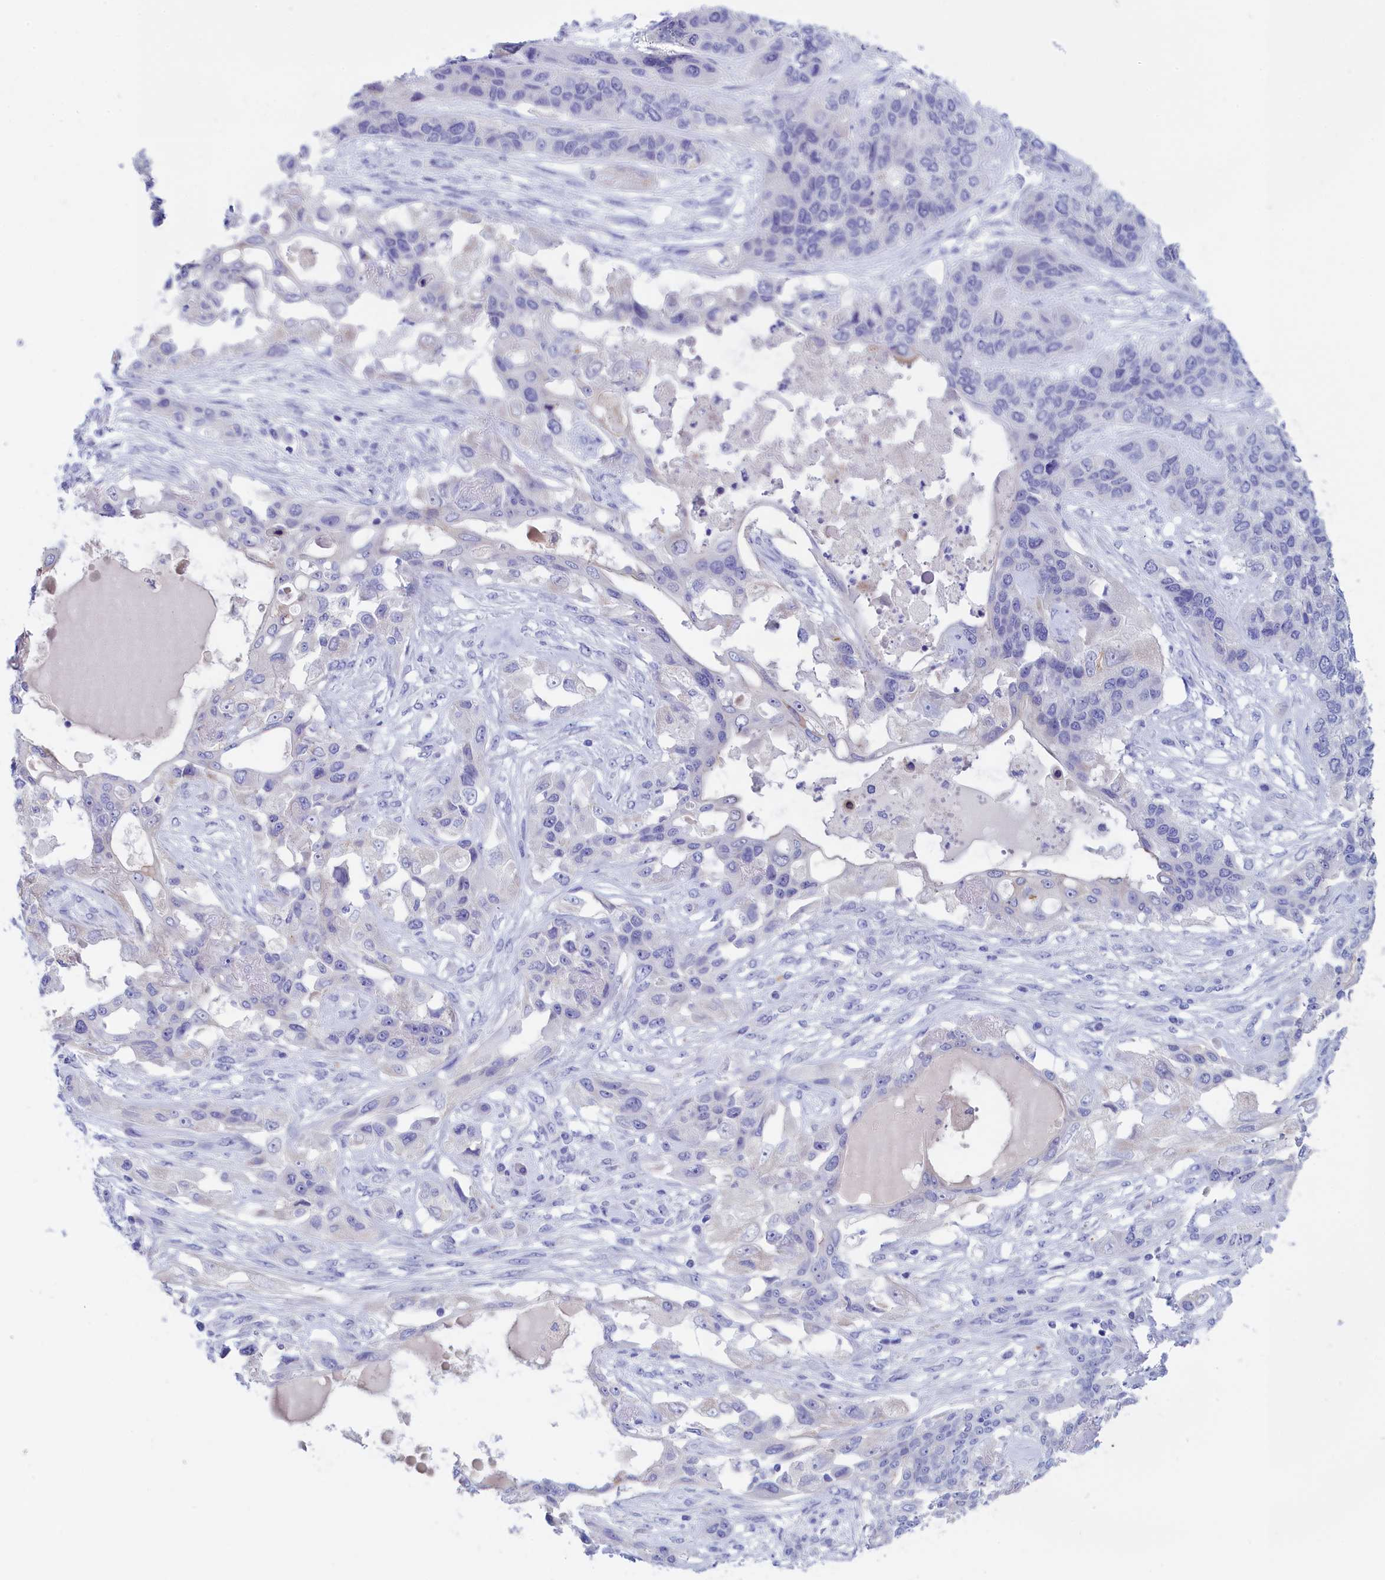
{"staining": {"intensity": "negative", "quantity": "none", "location": "none"}, "tissue": "lung cancer", "cell_type": "Tumor cells", "image_type": "cancer", "snomed": [{"axis": "morphology", "description": "Squamous cell carcinoma, NOS"}, {"axis": "topography", "description": "Lung"}], "caption": "Squamous cell carcinoma (lung) was stained to show a protein in brown. There is no significant staining in tumor cells.", "gene": "ANKRD2", "patient": {"sex": "female", "age": 70}}